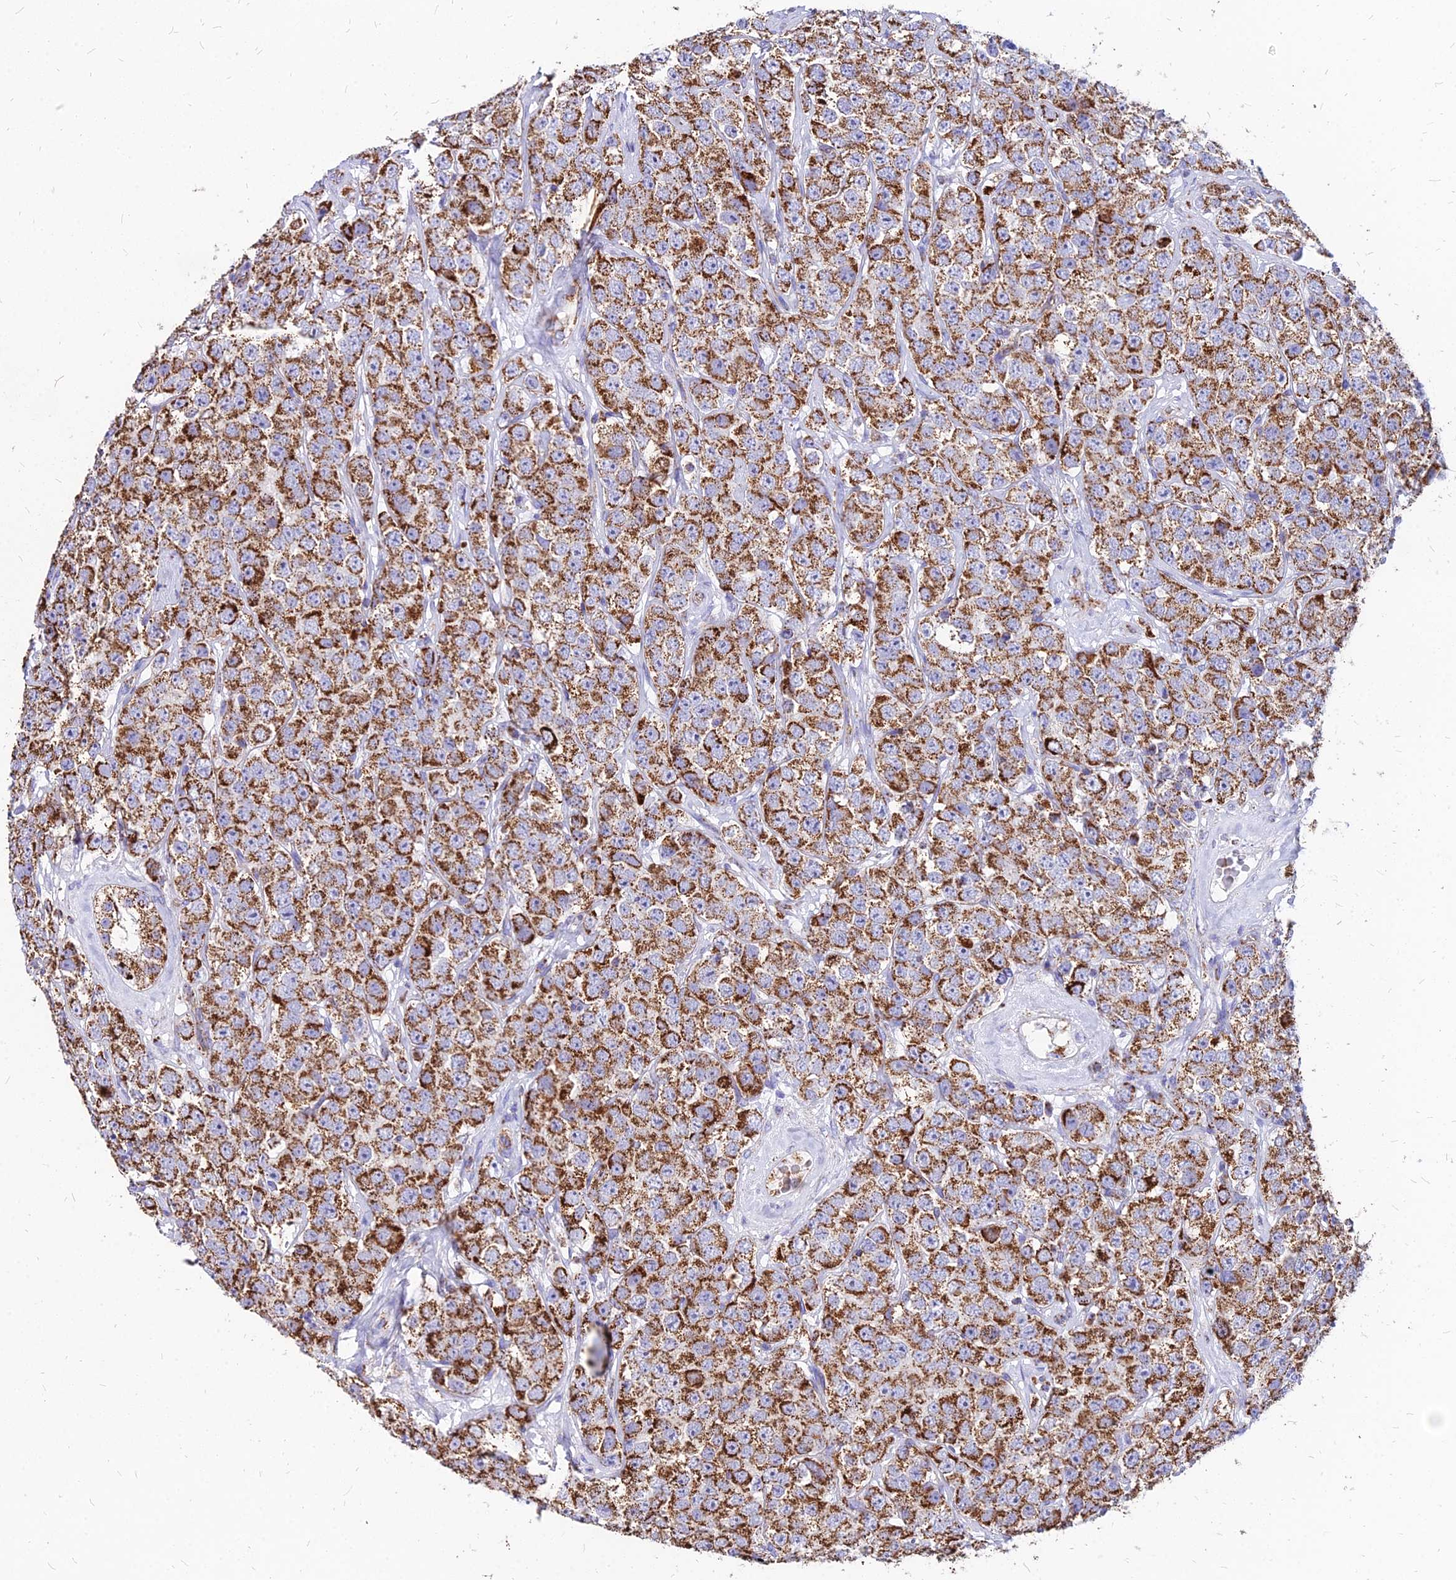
{"staining": {"intensity": "strong", "quantity": ">75%", "location": "cytoplasmic/membranous"}, "tissue": "testis cancer", "cell_type": "Tumor cells", "image_type": "cancer", "snomed": [{"axis": "morphology", "description": "Seminoma, NOS"}, {"axis": "topography", "description": "Testis"}], "caption": "A high amount of strong cytoplasmic/membranous positivity is seen in about >75% of tumor cells in seminoma (testis) tissue. Using DAB (brown) and hematoxylin (blue) stains, captured at high magnification using brightfield microscopy.", "gene": "DLD", "patient": {"sex": "male", "age": 28}}